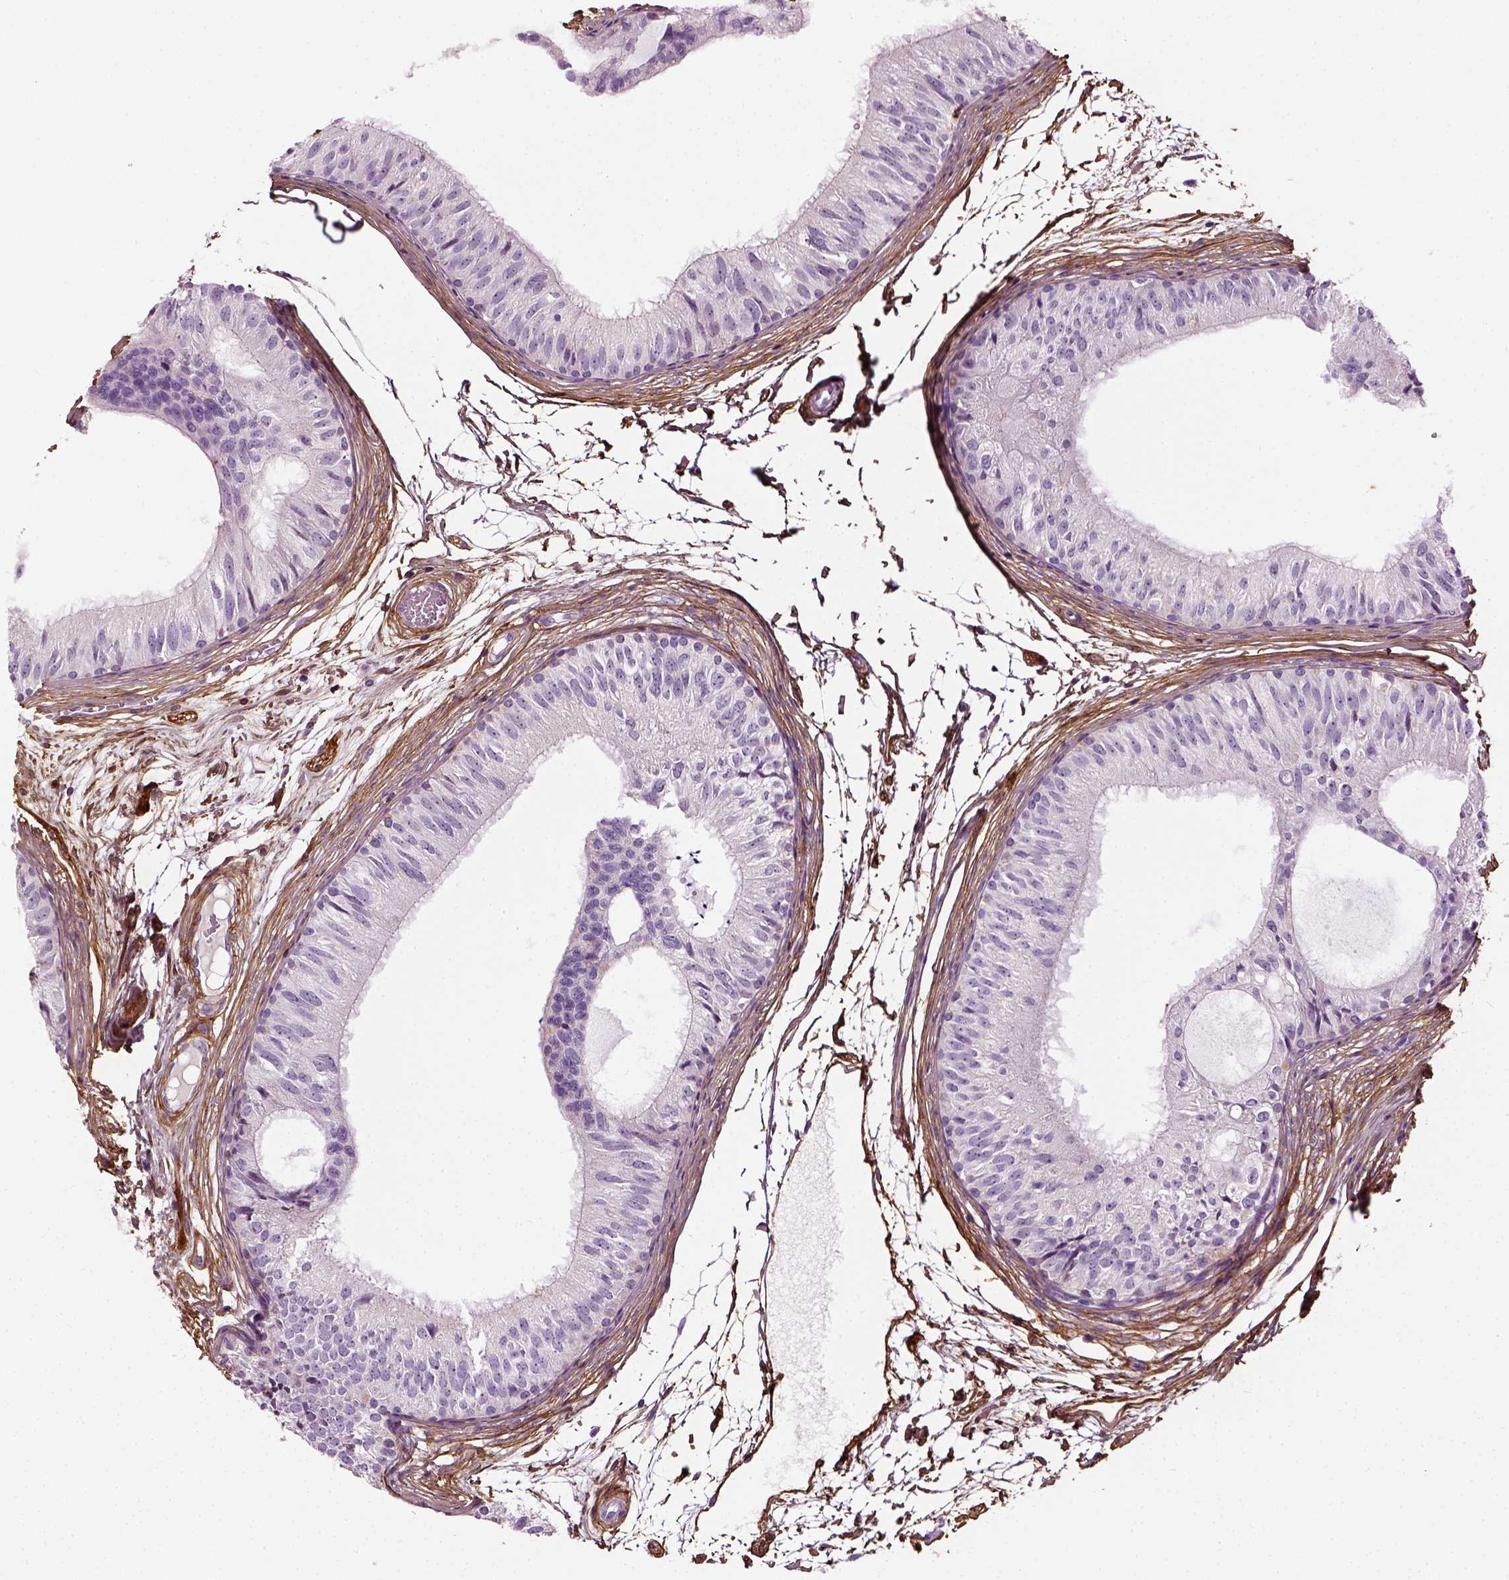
{"staining": {"intensity": "negative", "quantity": "none", "location": "none"}, "tissue": "epididymis", "cell_type": "Glandular cells", "image_type": "normal", "snomed": [{"axis": "morphology", "description": "Normal tissue, NOS"}, {"axis": "topography", "description": "Epididymis"}], "caption": "IHC image of unremarkable human epididymis stained for a protein (brown), which shows no expression in glandular cells.", "gene": "COL6A2", "patient": {"sex": "male", "age": 25}}